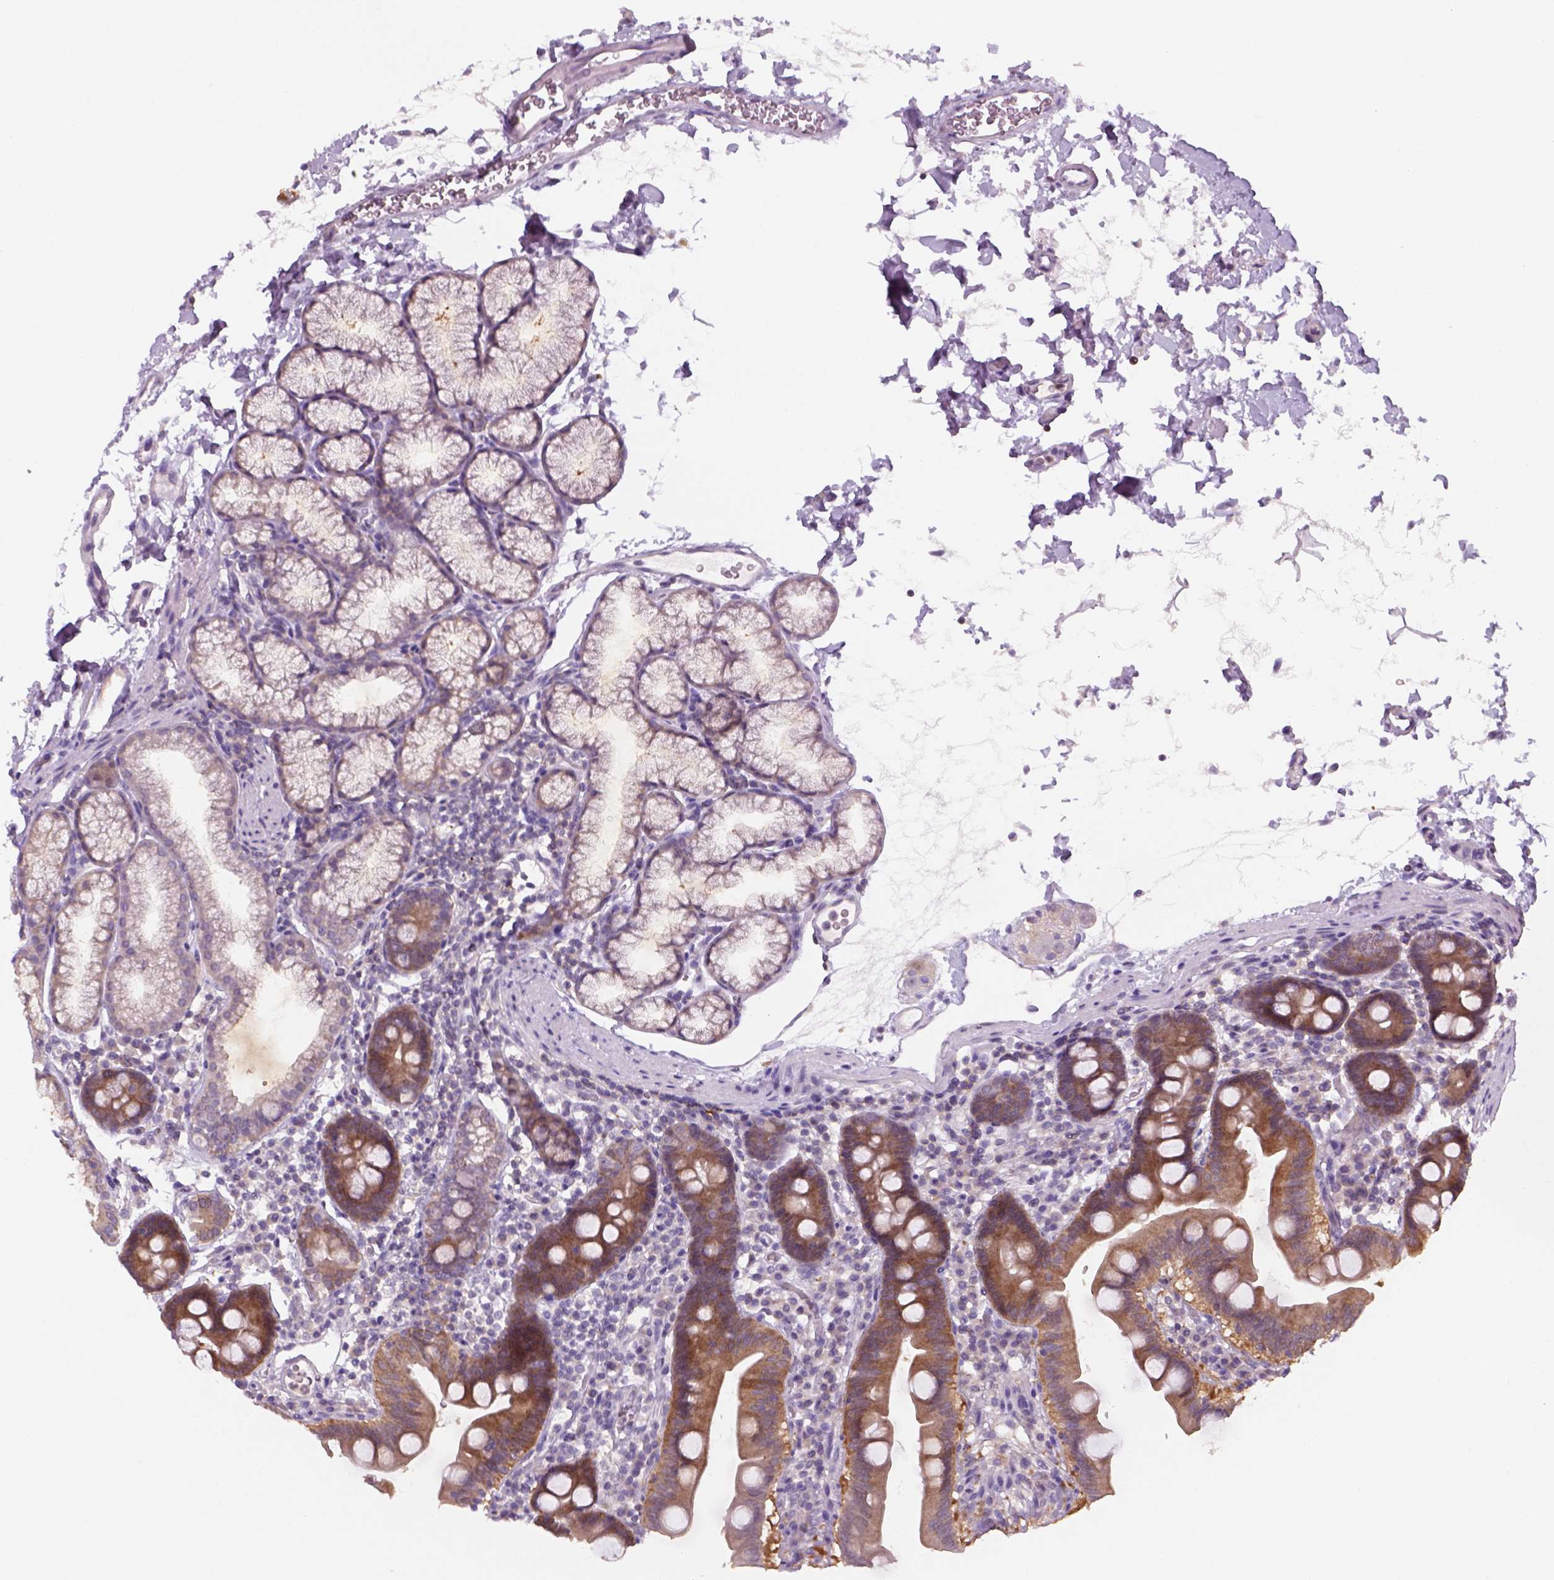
{"staining": {"intensity": "moderate", "quantity": ">75%", "location": "cytoplasmic/membranous"}, "tissue": "duodenum", "cell_type": "Glandular cells", "image_type": "normal", "snomed": [{"axis": "morphology", "description": "Normal tissue, NOS"}, {"axis": "topography", "description": "Pancreas"}, {"axis": "topography", "description": "Duodenum"}], "caption": "About >75% of glandular cells in normal human duodenum reveal moderate cytoplasmic/membranous protein staining as visualized by brown immunohistochemical staining.", "gene": "GOT1", "patient": {"sex": "male", "age": 59}}